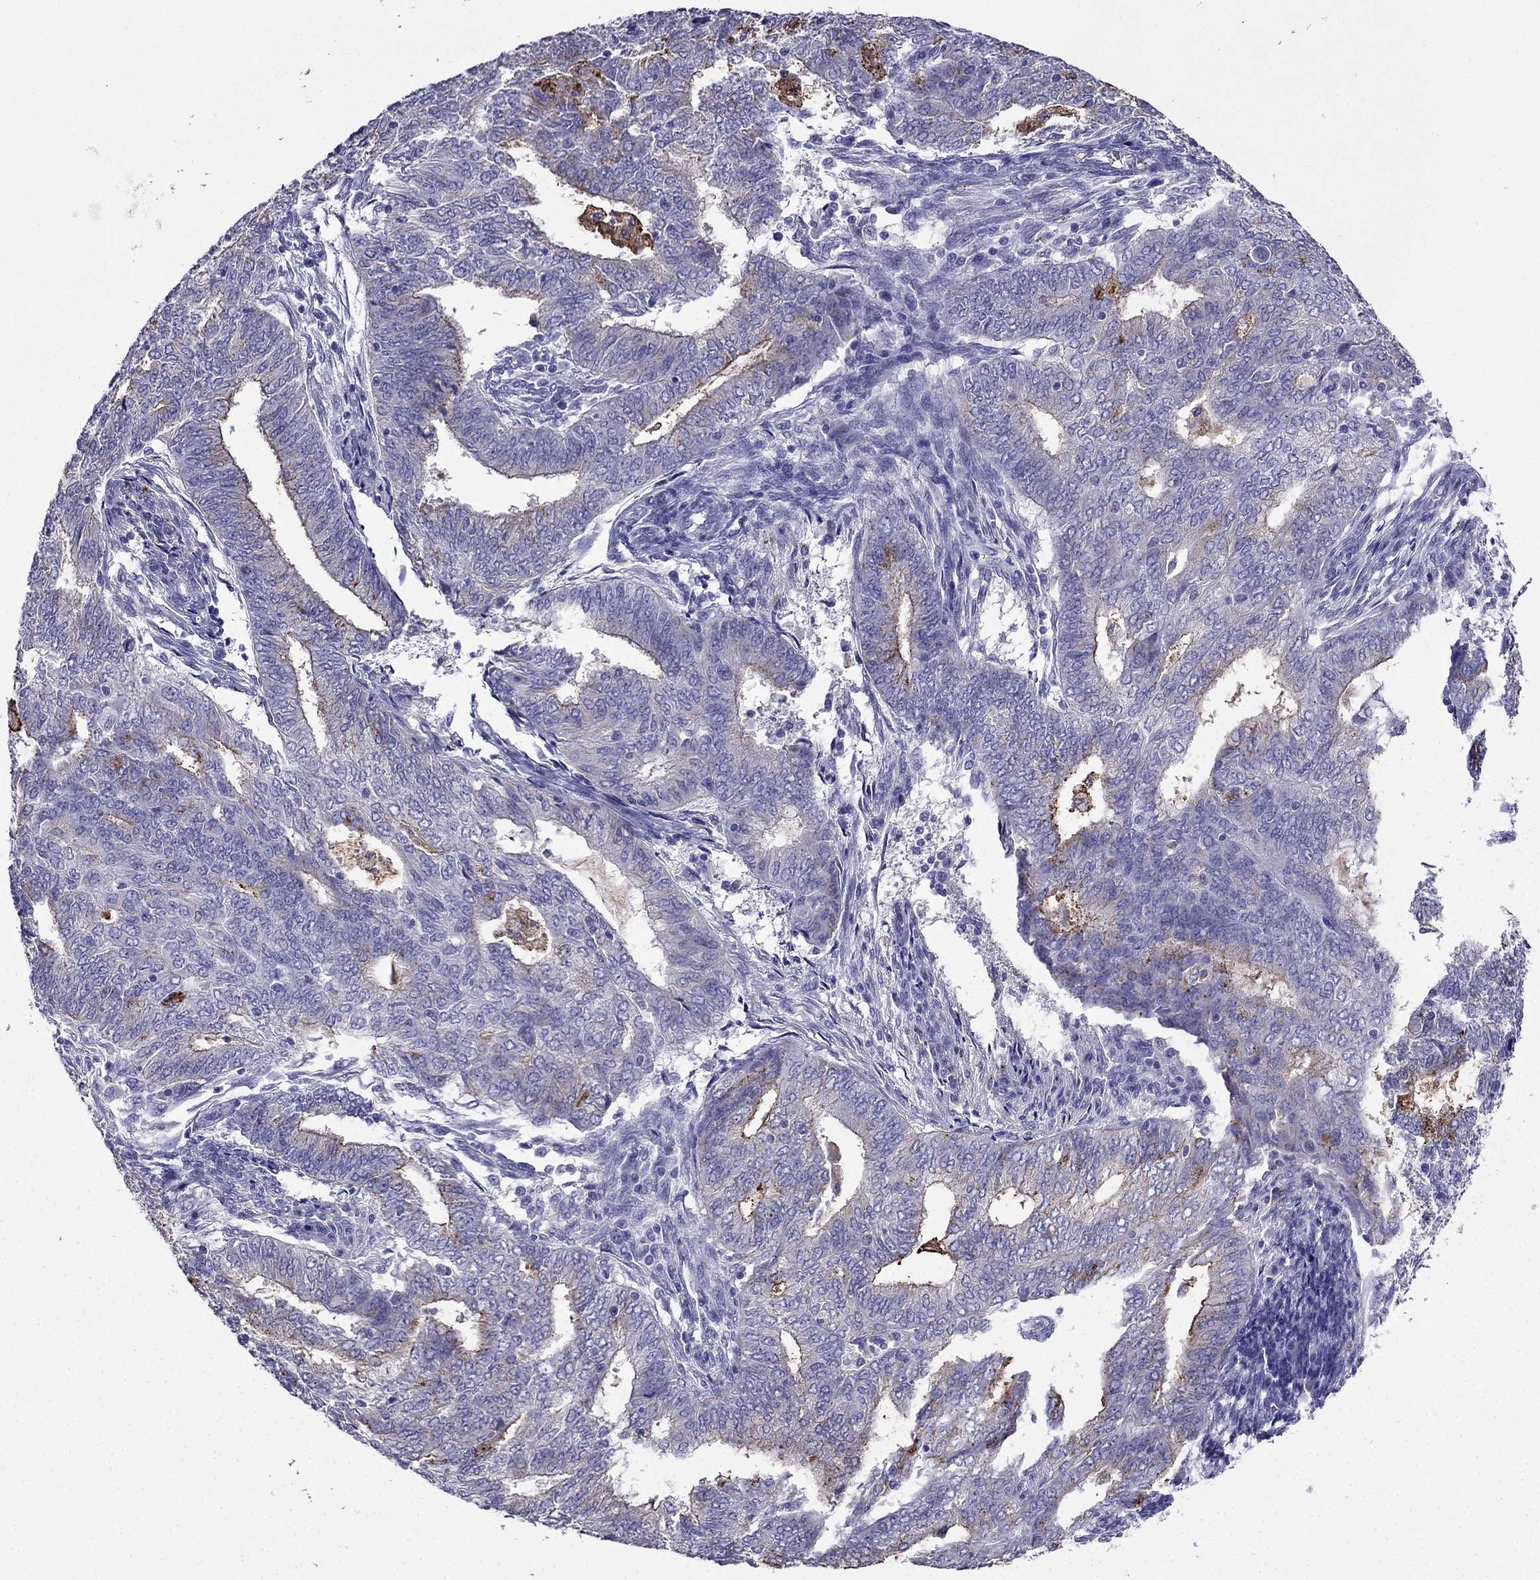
{"staining": {"intensity": "negative", "quantity": "none", "location": "none"}, "tissue": "endometrial cancer", "cell_type": "Tumor cells", "image_type": "cancer", "snomed": [{"axis": "morphology", "description": "Adenocarcinoma, NOS"}, {"axis": "topography", "description": "Endometrium"}], "caption": "Endometrial cancer (adenocarcinoma) stained for a protein using immunohistochemistry reveals no positivity tumor cells.", "gene": "PTH", "patient": {"sex": "female", "age": 62}}